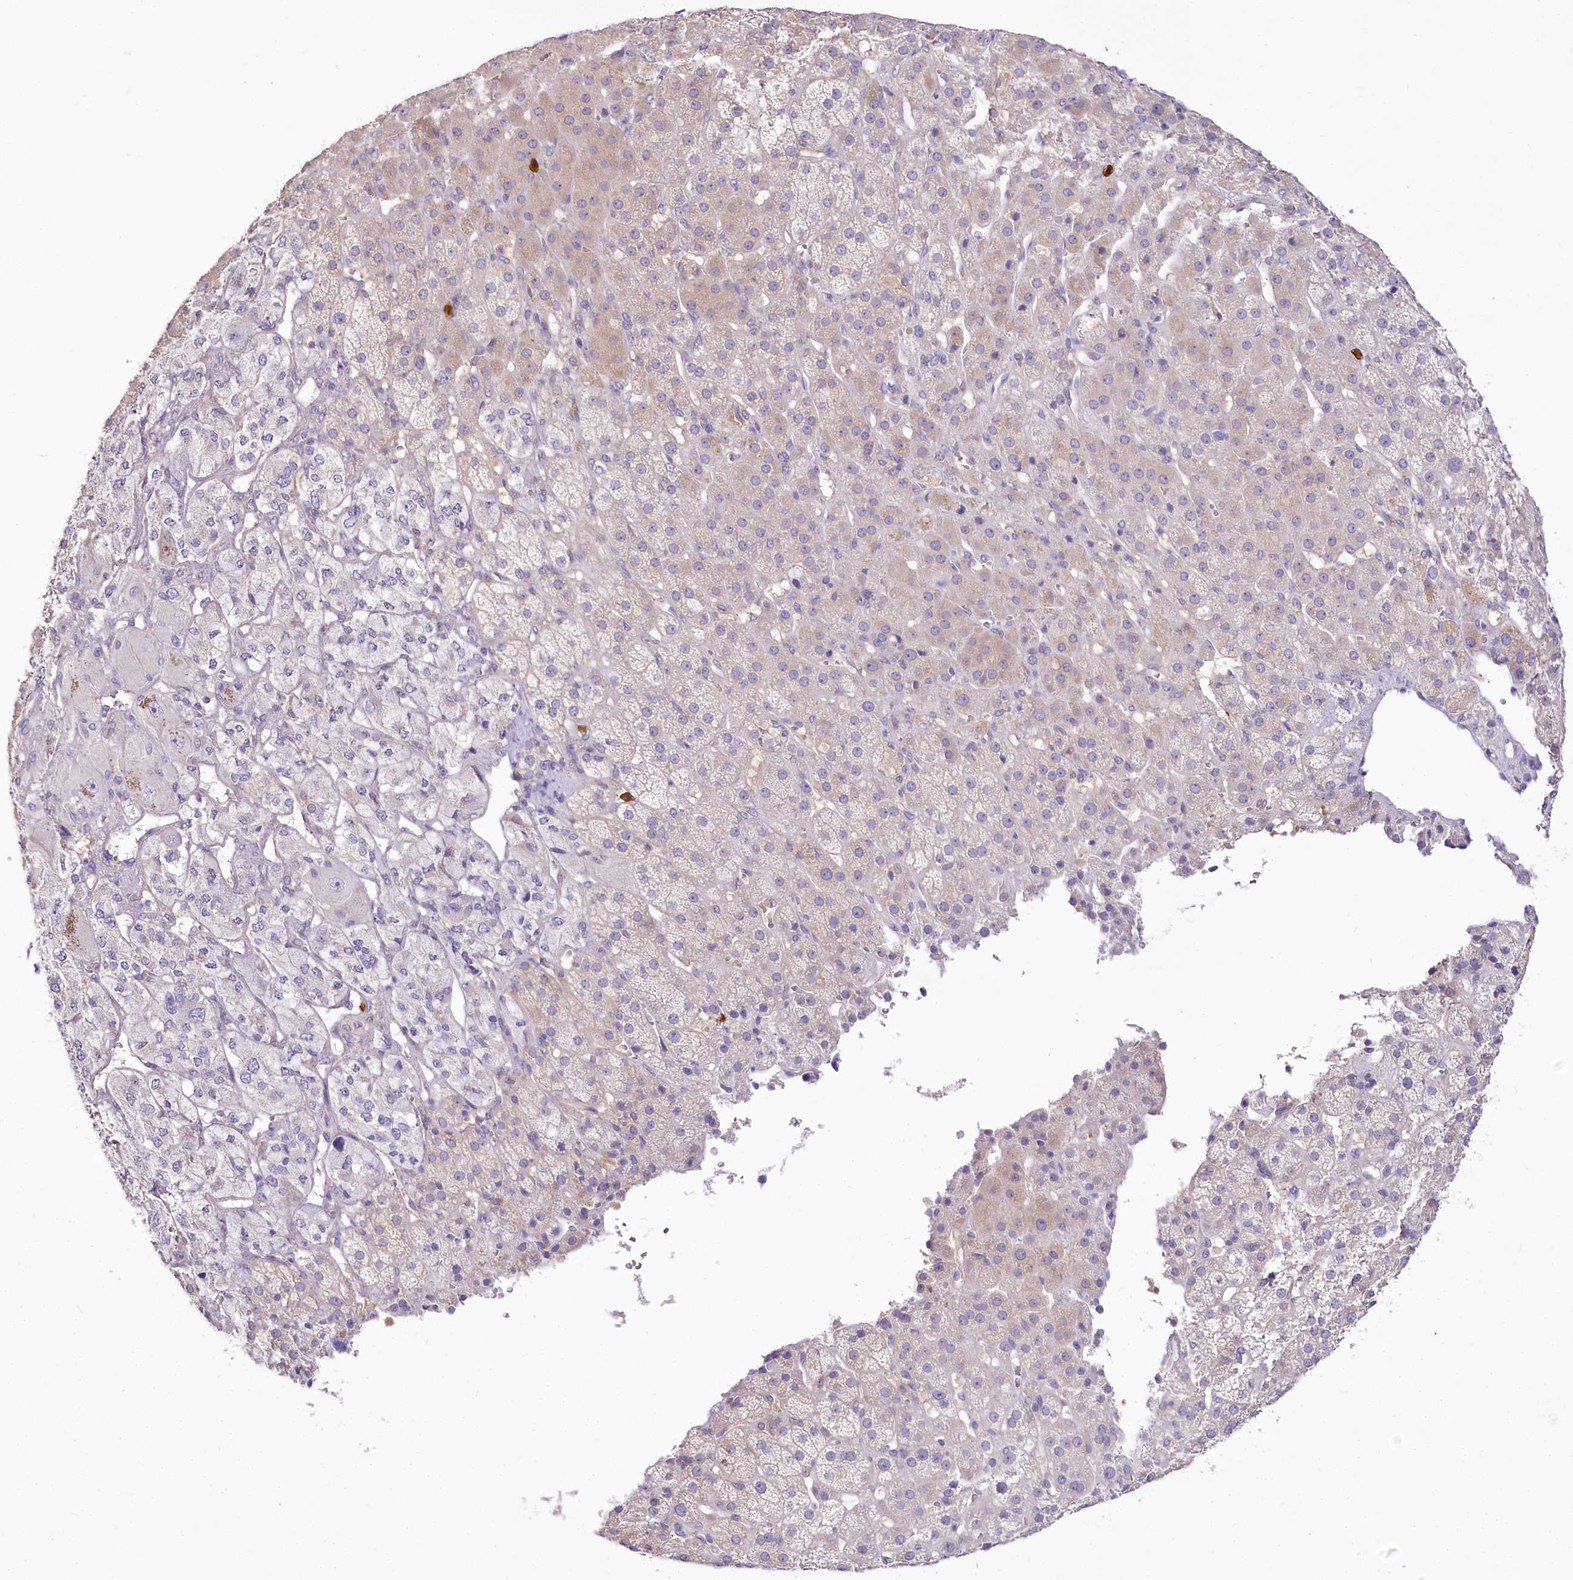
{"staining": {"intensity": "negative", "quantity": "none", "location": "none"}, "tissue": "adrenal gland", "cell_type": "Glandular cells", "image_type": "normal", "snomed": [{"axis": "morphology", "description": "Normal tissue, NOS"}, {"axis": "topography", "description": "Adrenal gland"}], "caption": "This histopathology image is of benign adrenal gland stained with immunohistochemistry to label a protein in brown with the nuclei are counter-stained blue. There is no expression in glandular cells.", "gene": "DPYD", "patient": {"sex": "female", "age": 57}}